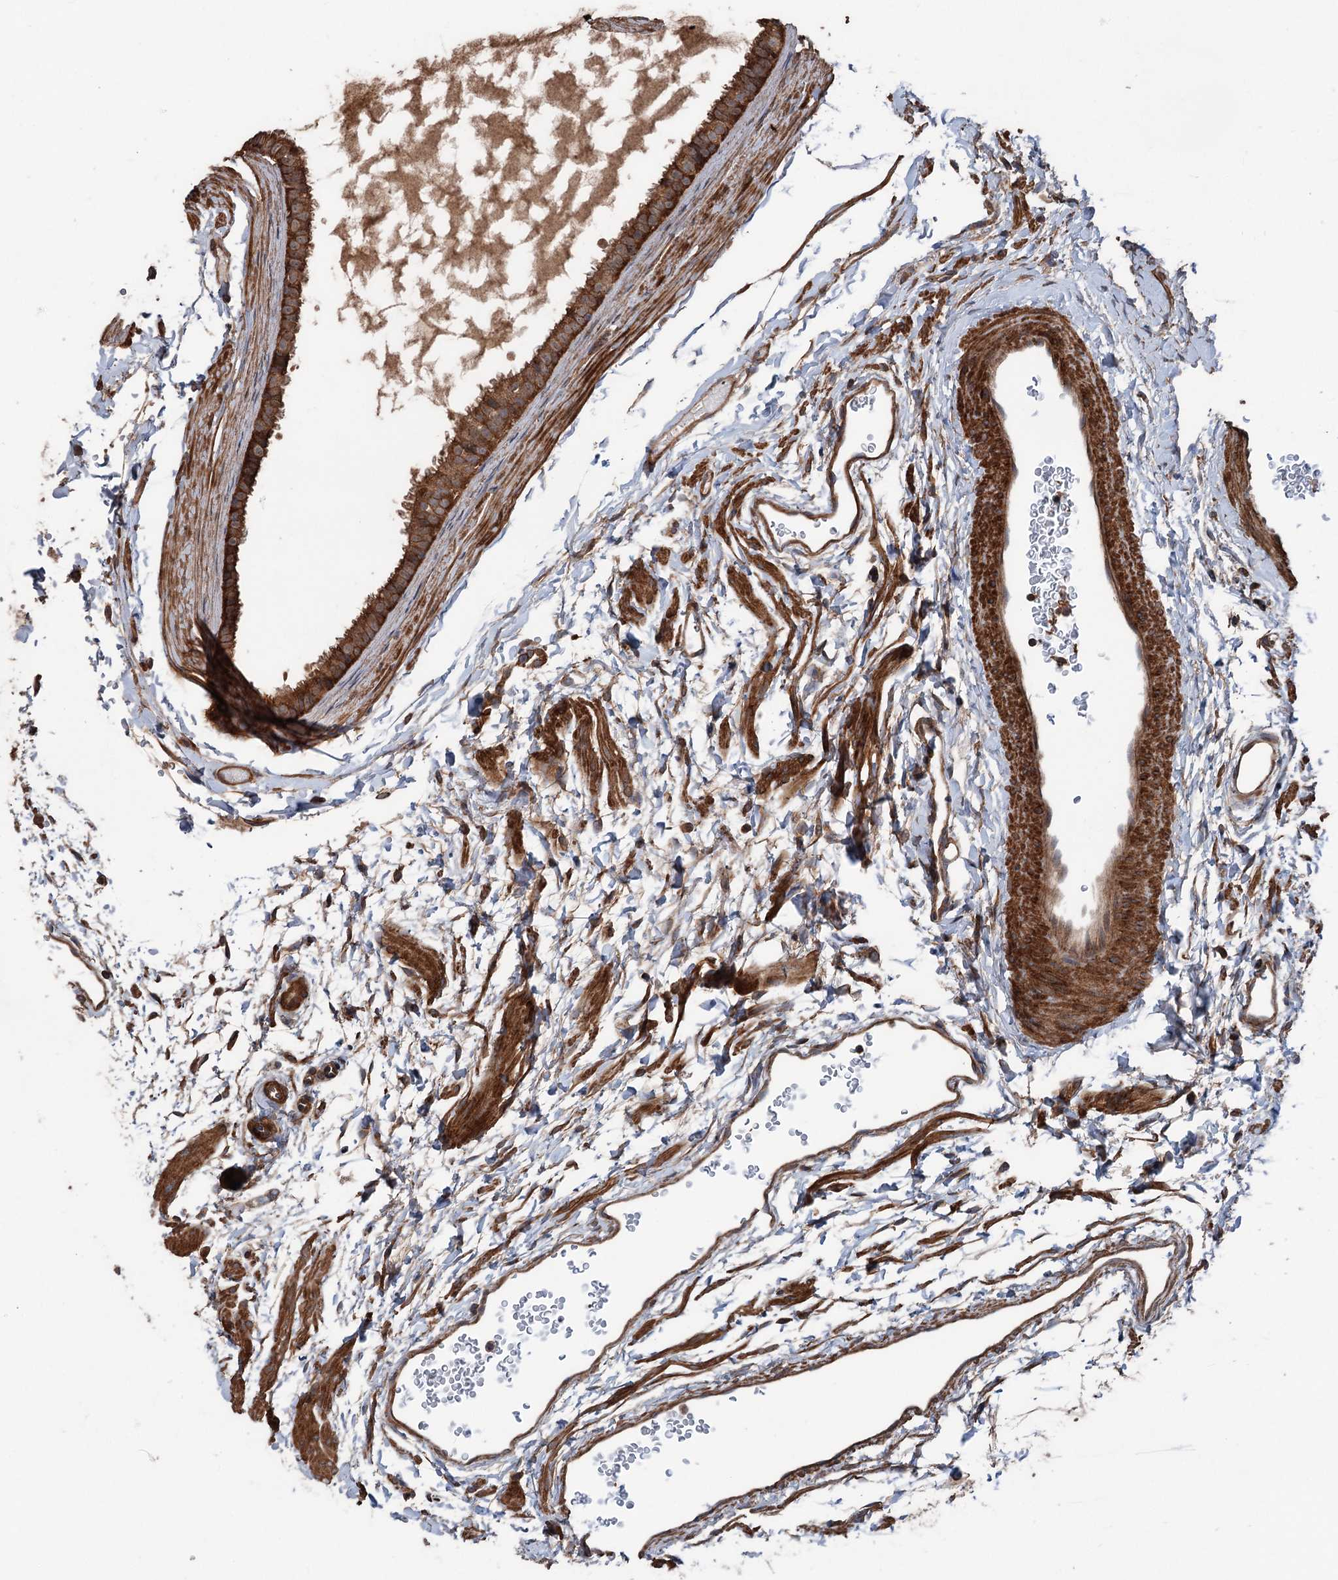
{"staining": {"intensity": "strong", "quantity": ">75%", "location": "cytoplasmic/membranous"}, "tissue": "fallopian tube", "cell_type": "Glandular cells", "image_type": "normal", "snomed": [{"axis": "morphology", "description": "Normal tissue, NOS"}, {"axis": "topography", "description": "Fallopian tube"}], "caption": "An image showing strong cytoplasmic/membranous expression in approximately >75% of glandular cells in unremarkable fallopian tube, as visualized by brown immunohistochemical staining.", "gene": "RNF214", "patient": {"sex": "female", "age": 35}}